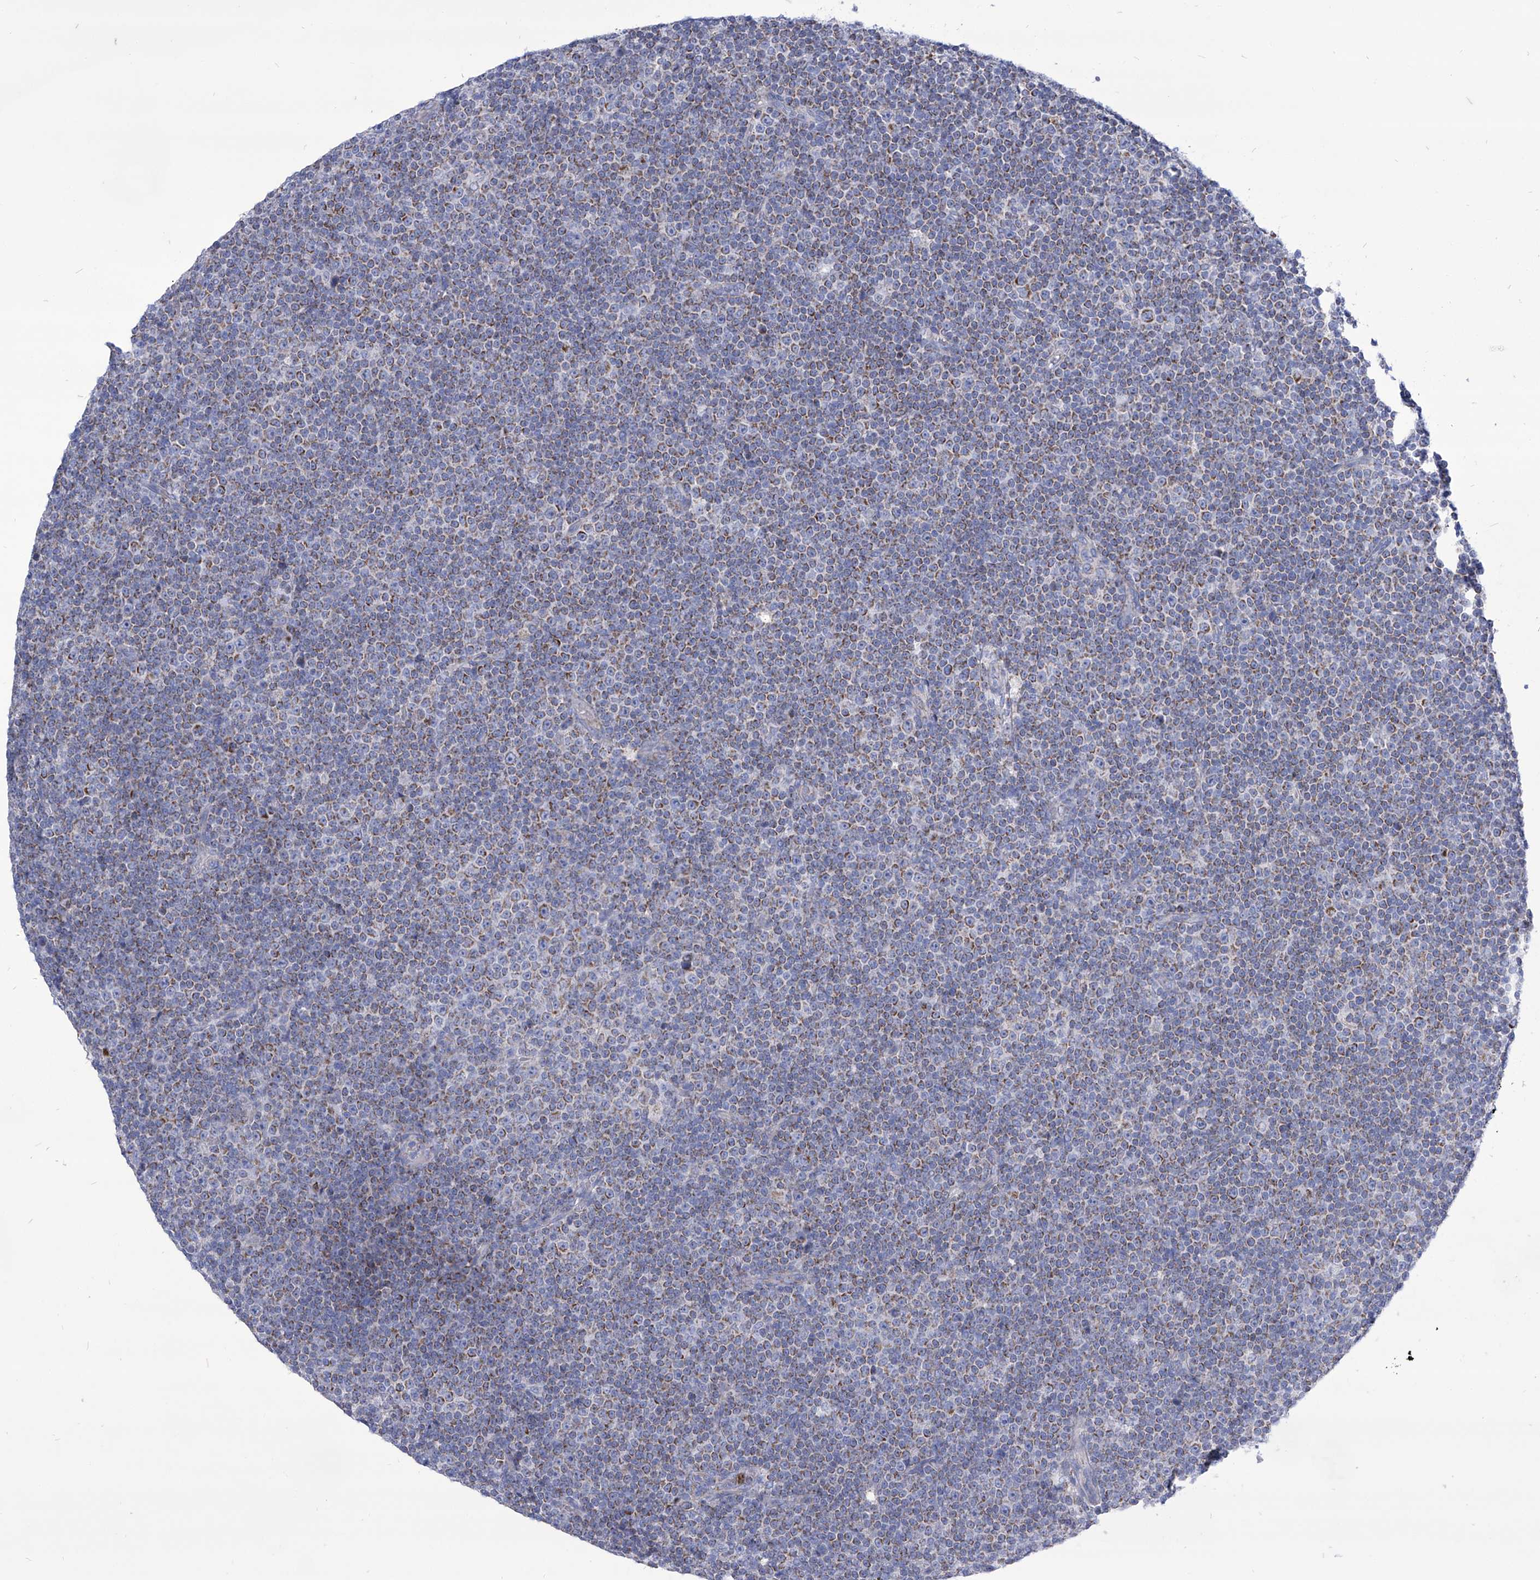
{"staining": {"intensity": "weak", "quantity": "25%-75%", "location": "cytoplasmic/membranous"}, "tissue": "lymphoma", "cell_type": "Tumor cells", "image_type": "cancer", "snomed": [{"axis": "morphology", "description": "Malignant lymphoma, non-Hodgkin's type, Low grade"}, {"axis": "topography", "description": "Lymph node"}], "caption": "Lymphoma stained for a protein (brown) shows weak cytoplasmic/membranous positive expression in approximately 25%-75% of tumor cells.", "gene": "COQ3", "patient": {"sex": "female", "age": 67}}